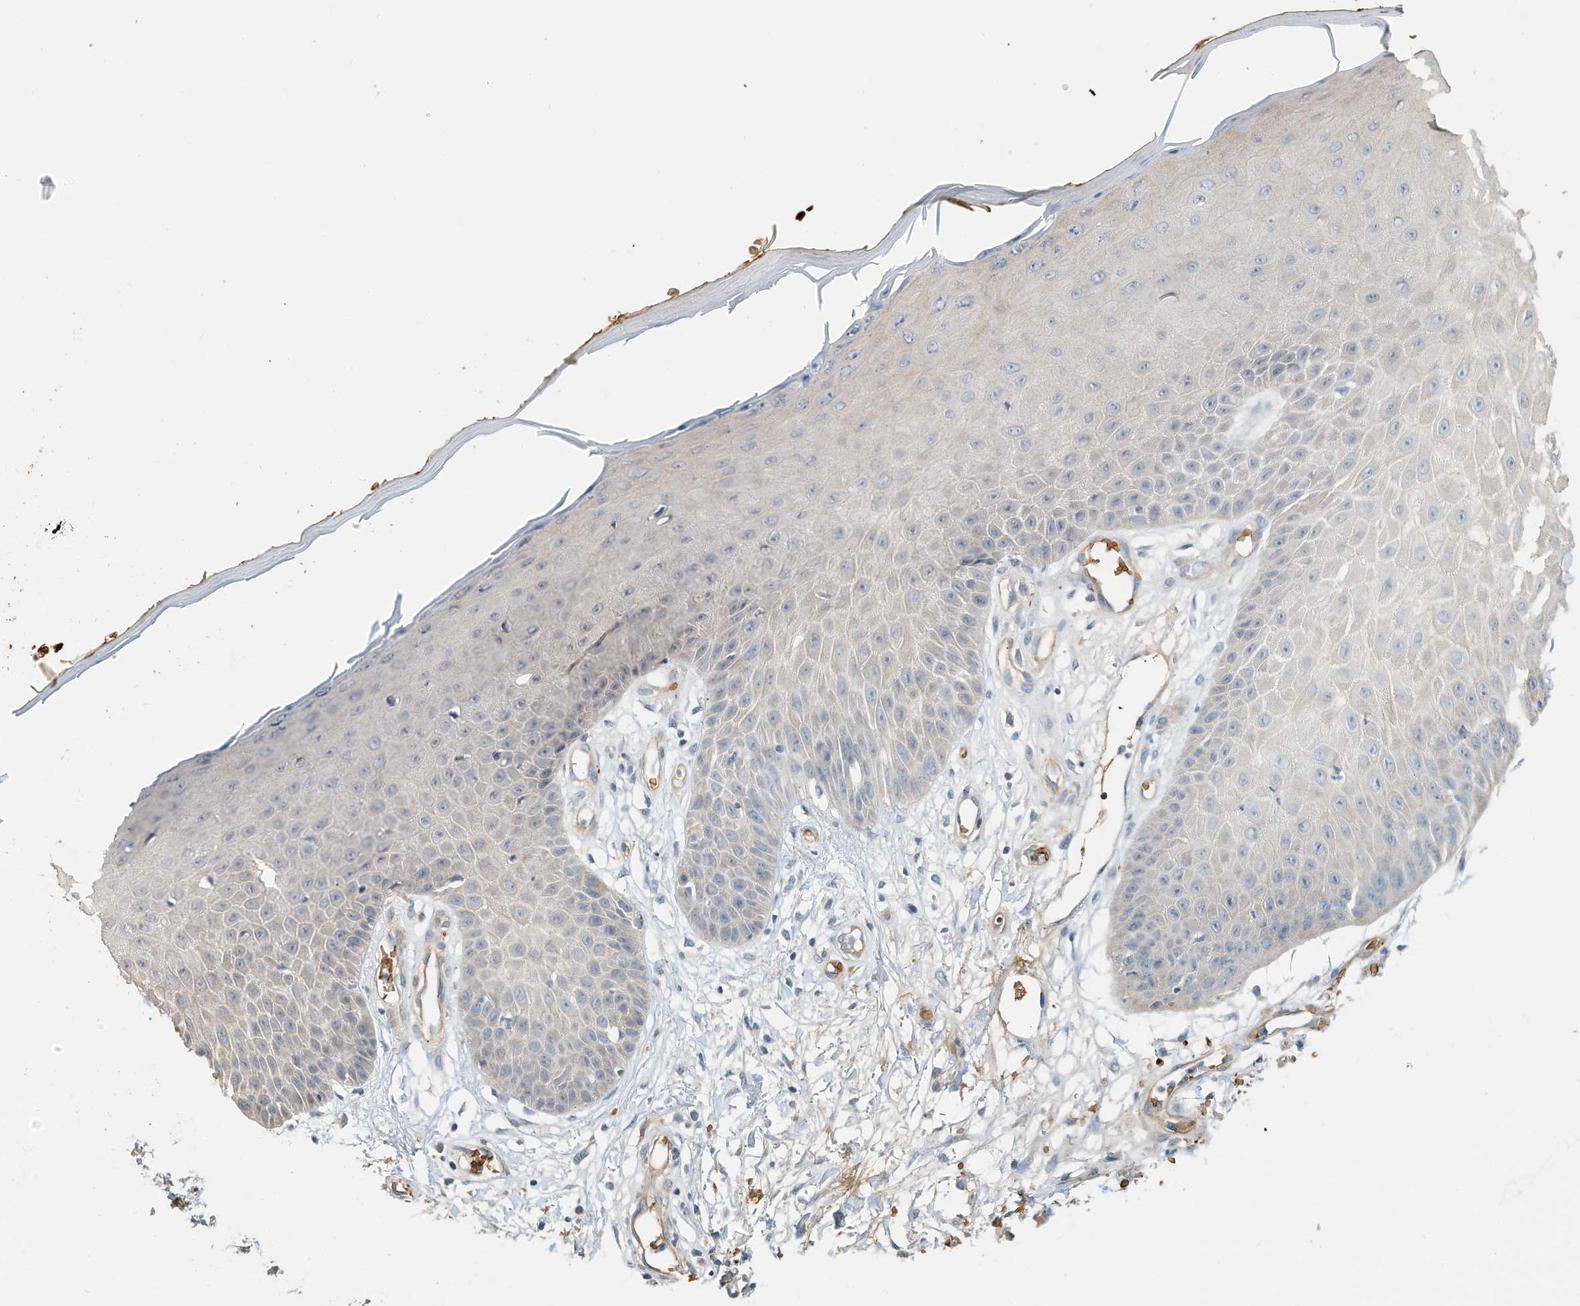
{"staining": {"intensity": "negative", "quantity": "none", "location": "none"}, "tissue": "skin", "cell_type": "Fibroblasts", "image_type": "normal", "snomed": [{"axis": "morphology", "description": "Normal tissue, NOS"}, {"axis": "morphology", "description": "Inflammation, NOS"}, {"axis": "topography", "description": "Skin"}], "caption": "Immunohistochemistry (IHC) photomicrograph of unremarkable skin: skin stained with DAB (3,3'-diaminobenzidine) exhibits no significant protein staining in fibroblasts.", "gene": "RCAN3", "patient": {"sex": "female", "age": 44}}